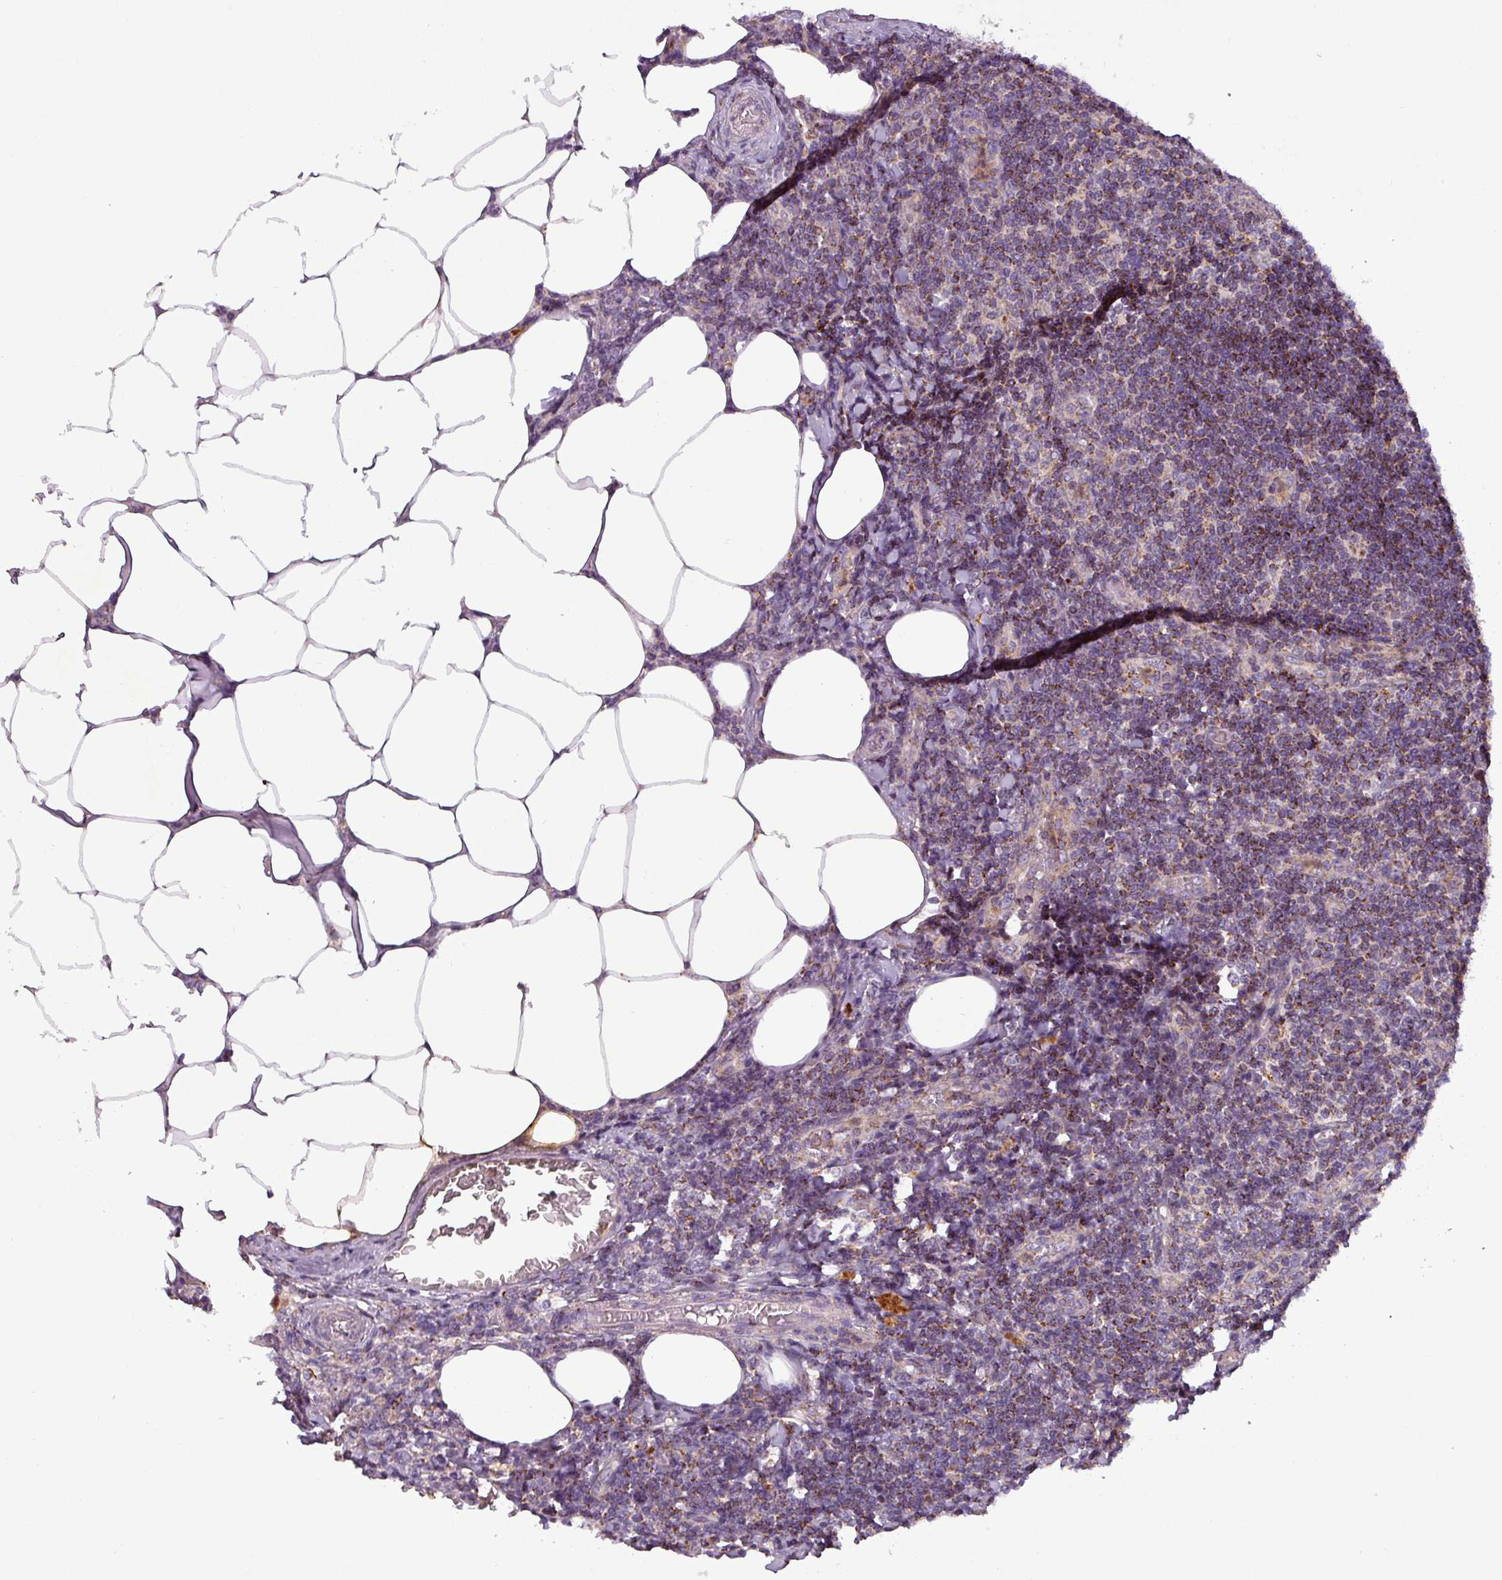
{"staining": {"intensity": "moderate", "quantity": ">75%", "location": "cytoplasmic/membranous"}, "tissue": "lymph node", "cell_type": "Non-germinal center cells", "image_type": "normal", "snomed": [{"axis": "morphology", "description": "Normal tissue, NOS"}, {"axis": "topography", "description": "Lymph node"}], "caption": "IHC image of benign lymph node: human lymph node stained using immunohistochemistry shows medium levels of moderate protein expression localized specifically in the cytoplasmic/membranous of non-germinal center cells, appearing as a cytoplasmic/membranous brown color.", "gene": "PNMA6A", "patient": {"sex": "female", "age": 59}}